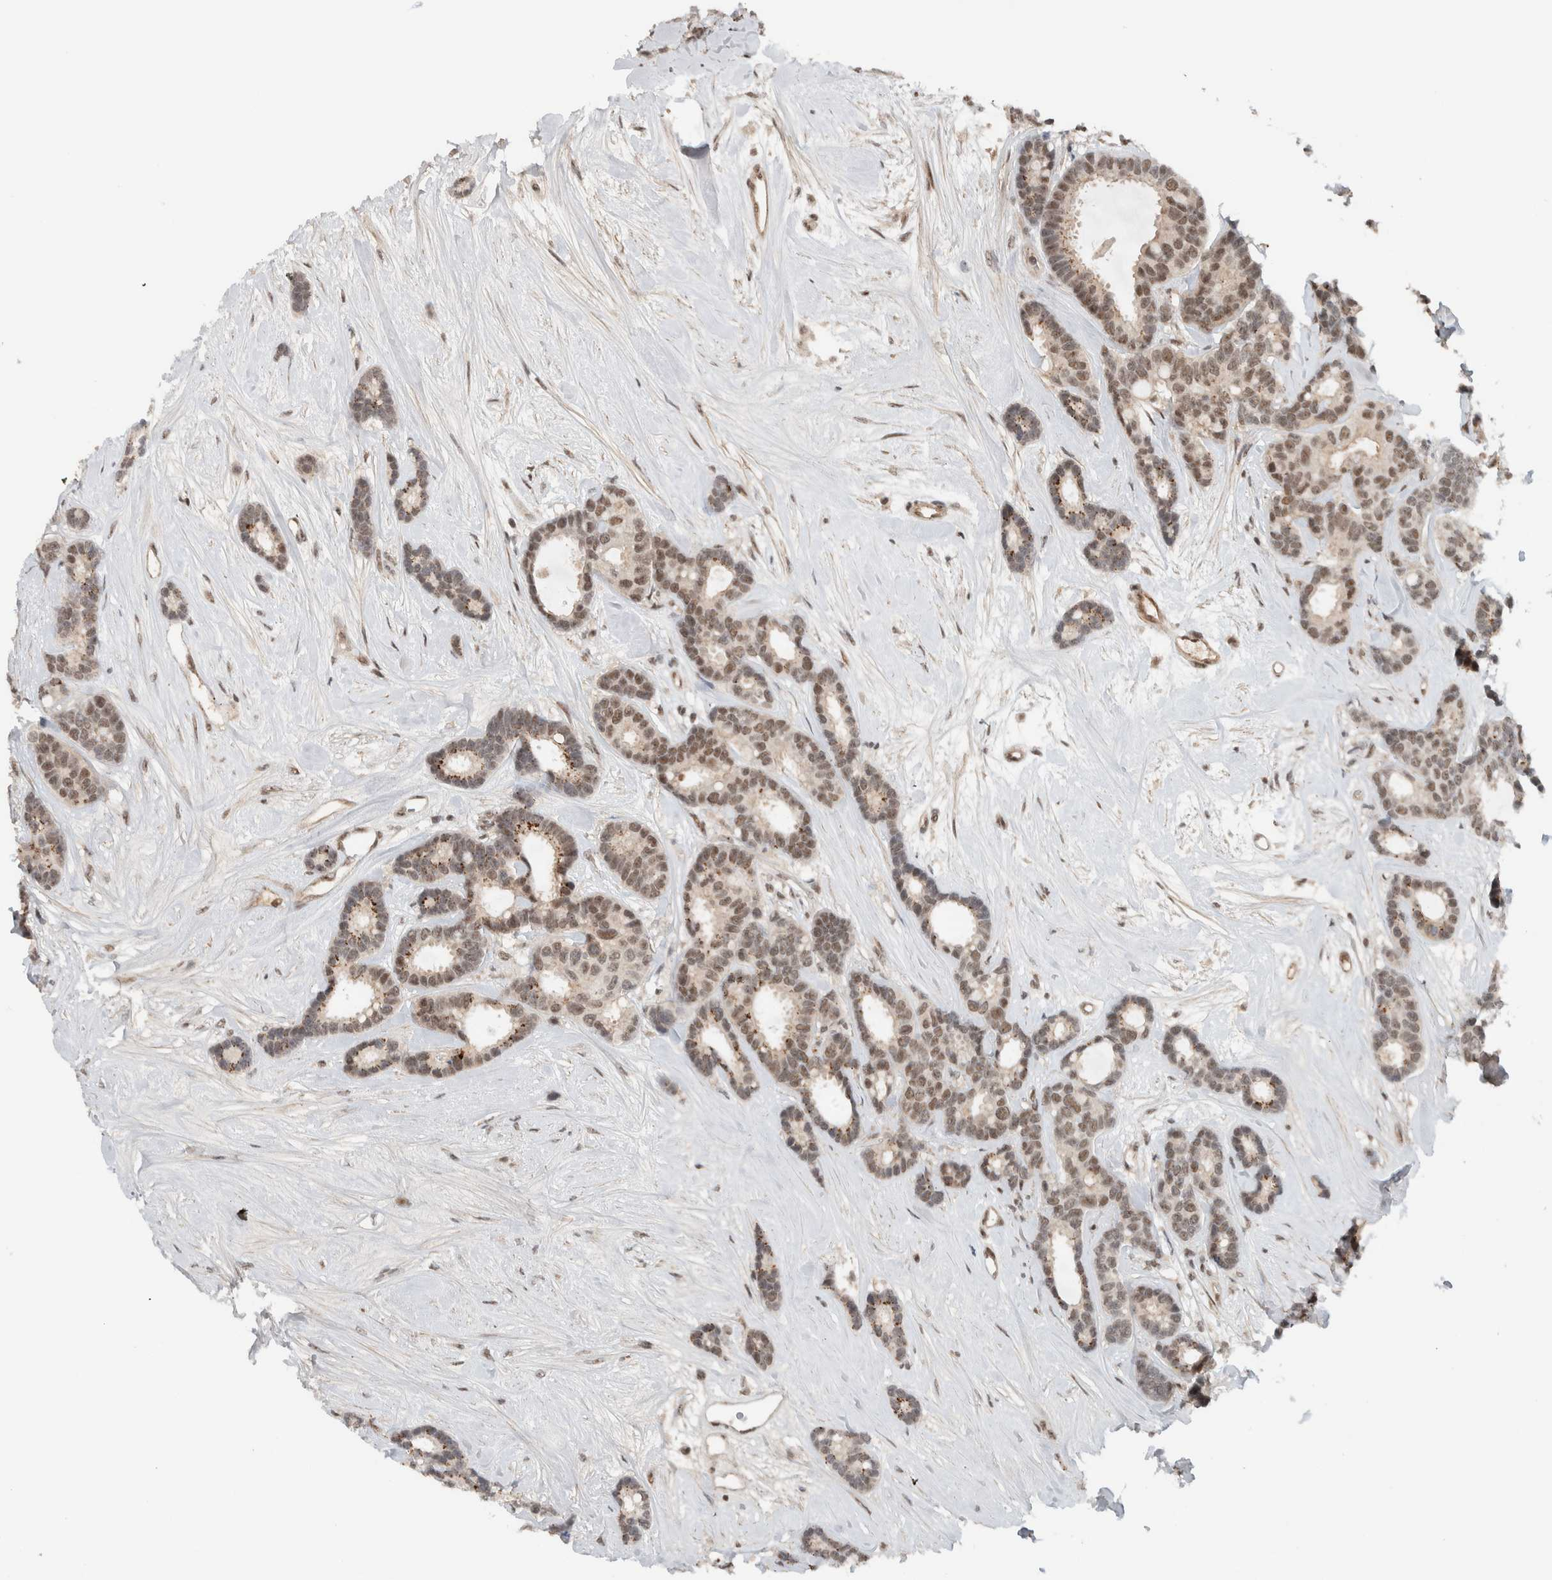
{"staining": {"intensity": "moderate", "quantity": ">75%", "location": "cytoplasmic/membranous,nuclear"}, "tissue": "breast cancer", "cell_type": "Tumor cells", "image_type": "cancer", "snomed": [{"axis": "morphology", "description": "Duct carcinoma"}, {"axis": "topography", "description": "Breast"}], "caption": "Protein expression analysis of breast cancer (invasive ductal carcinoma) exhibits moderate cytoplasmic/membranous and nuclear staining in approximately >75% of tumor cells. Ihc stains the protein of interest in brown and the nuclei are stained blue.", "gene": "ZFP91", "patient": {"sex": "female", "age": 87}}